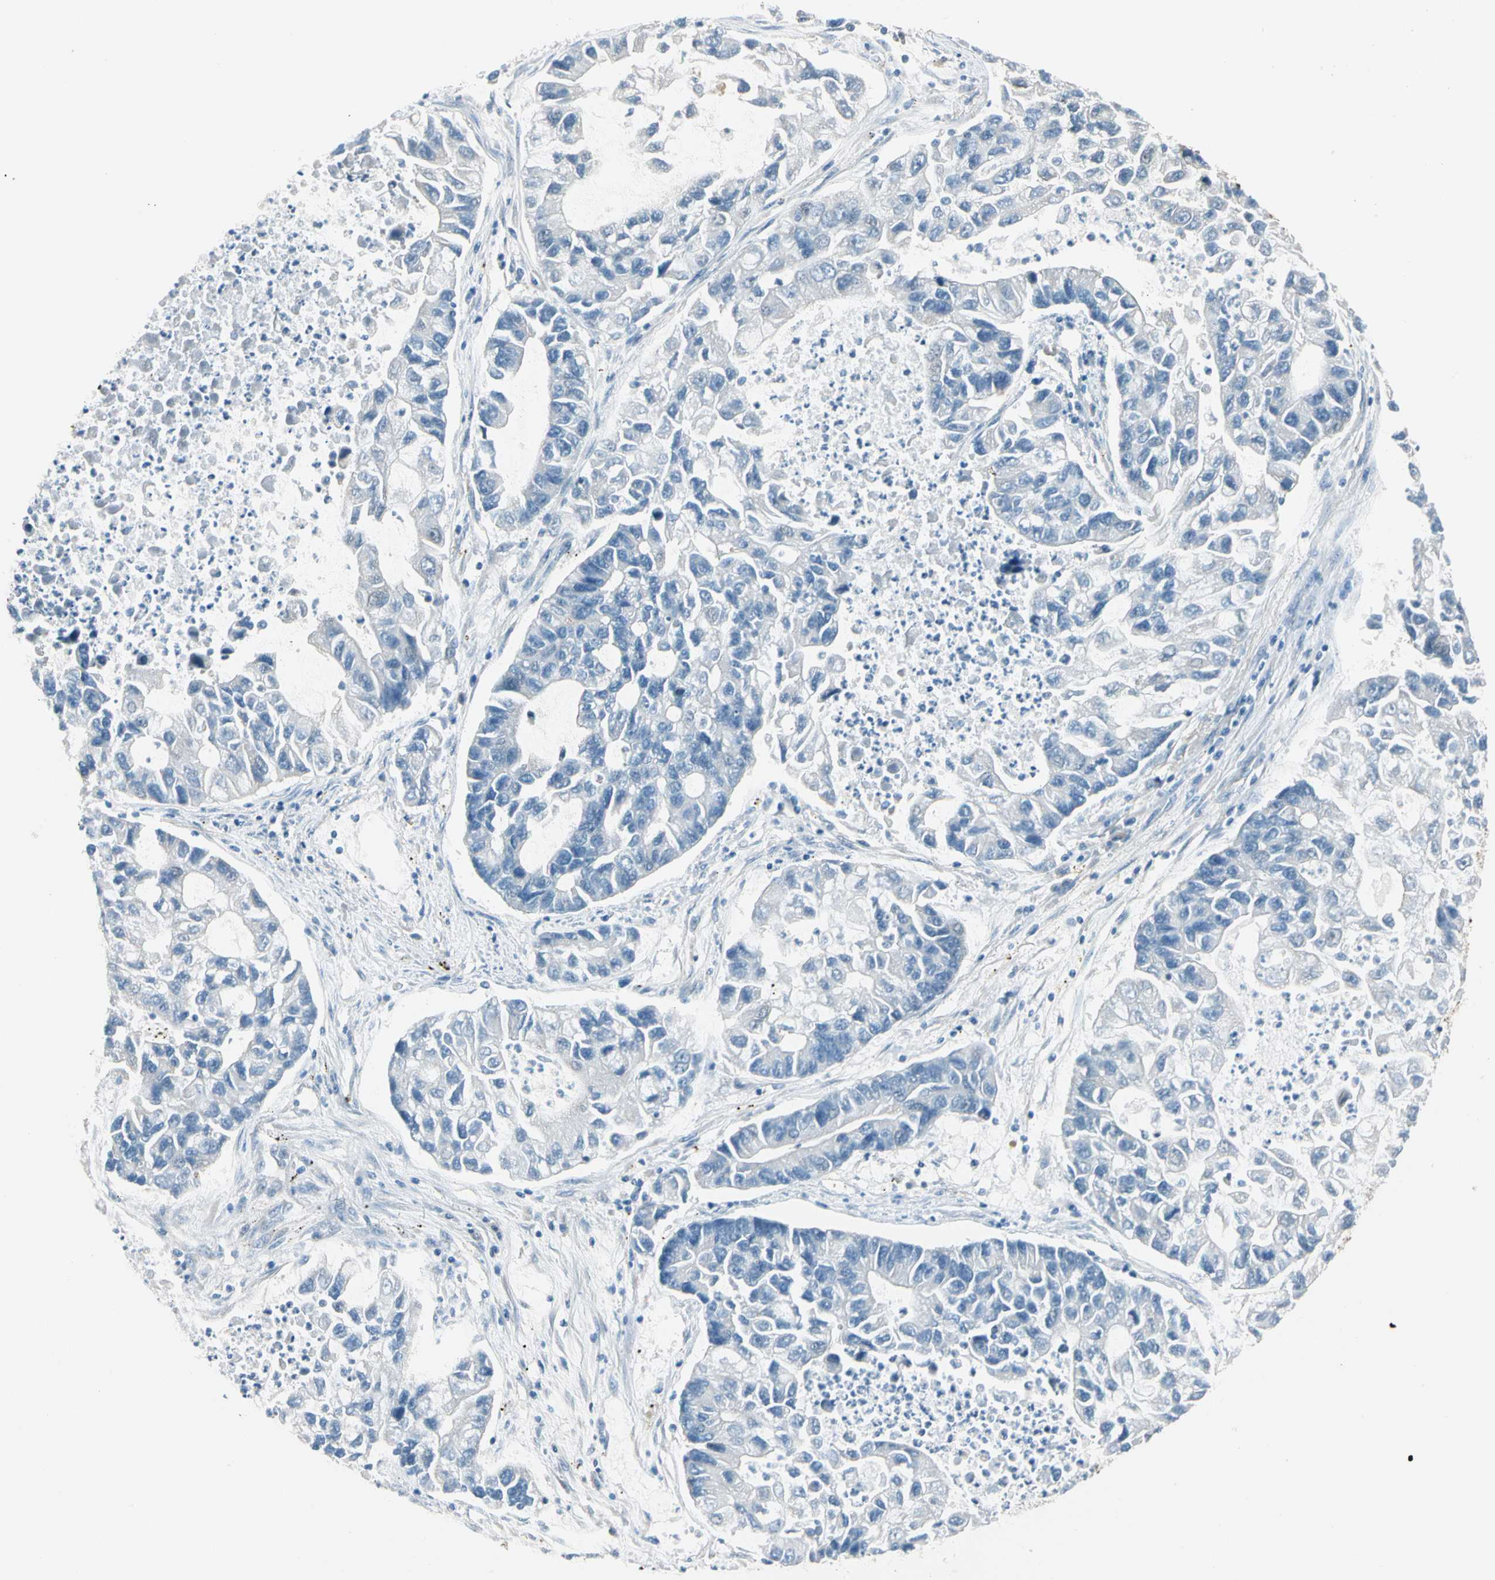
{"staining": {"intensity": "negative", "quantity": "none", "location": "none"}, "tissue": "lung cancer", "cell_type": "Tumor cells", "image_type": "cancer", "snomed": [{"axis": "morphology", "description": "Adenocarcinoma, NOS"}, {"axis": "topography", "description": "Lung"}], "caption": "A high-resolution micrograph shows immunohistochemistry (IHC) staining of lung adenocarcinoma, which demonstrates no significant staining in tumor cells.", "gene": "STK40", "patient": {"sex": "female", "age": 51}}